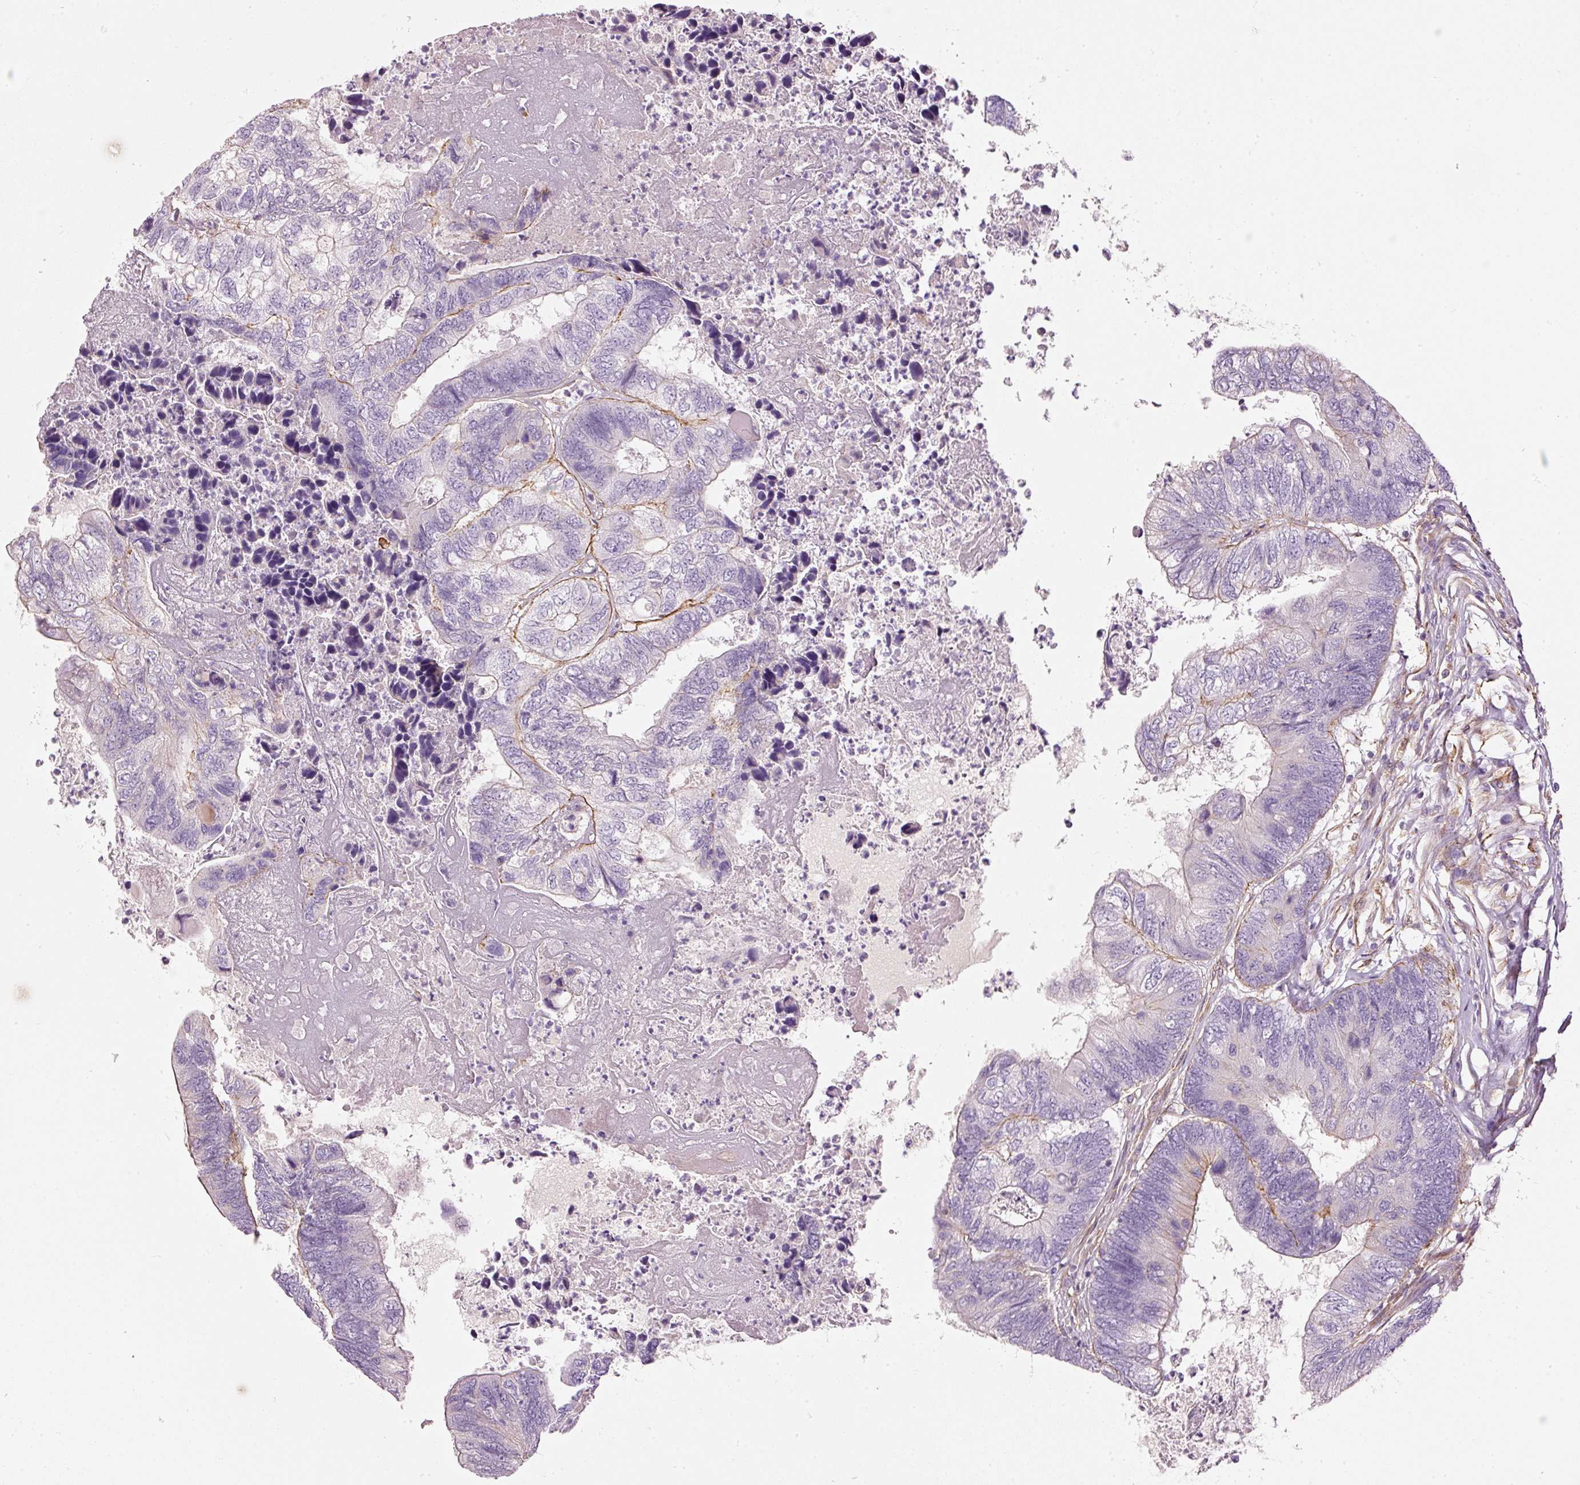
{"staining": {"intensity": "negative", "quantity": "none", "location": "none"}, "tissue": "colorectal cancer", "cell_type": "Tumor cells", "image_type": "cancer", "snomed": [{"axis": "morphology", "description": "Adenocarcinoma, NOS"}, {"axis": "topography", "description": "Colon"}], "caption": "An image of human adenocarcinoma (colorectal) is negative for staining in tumor cells.", "gene": "OSR2", "patient": {"sex": "female", "age": 67}}